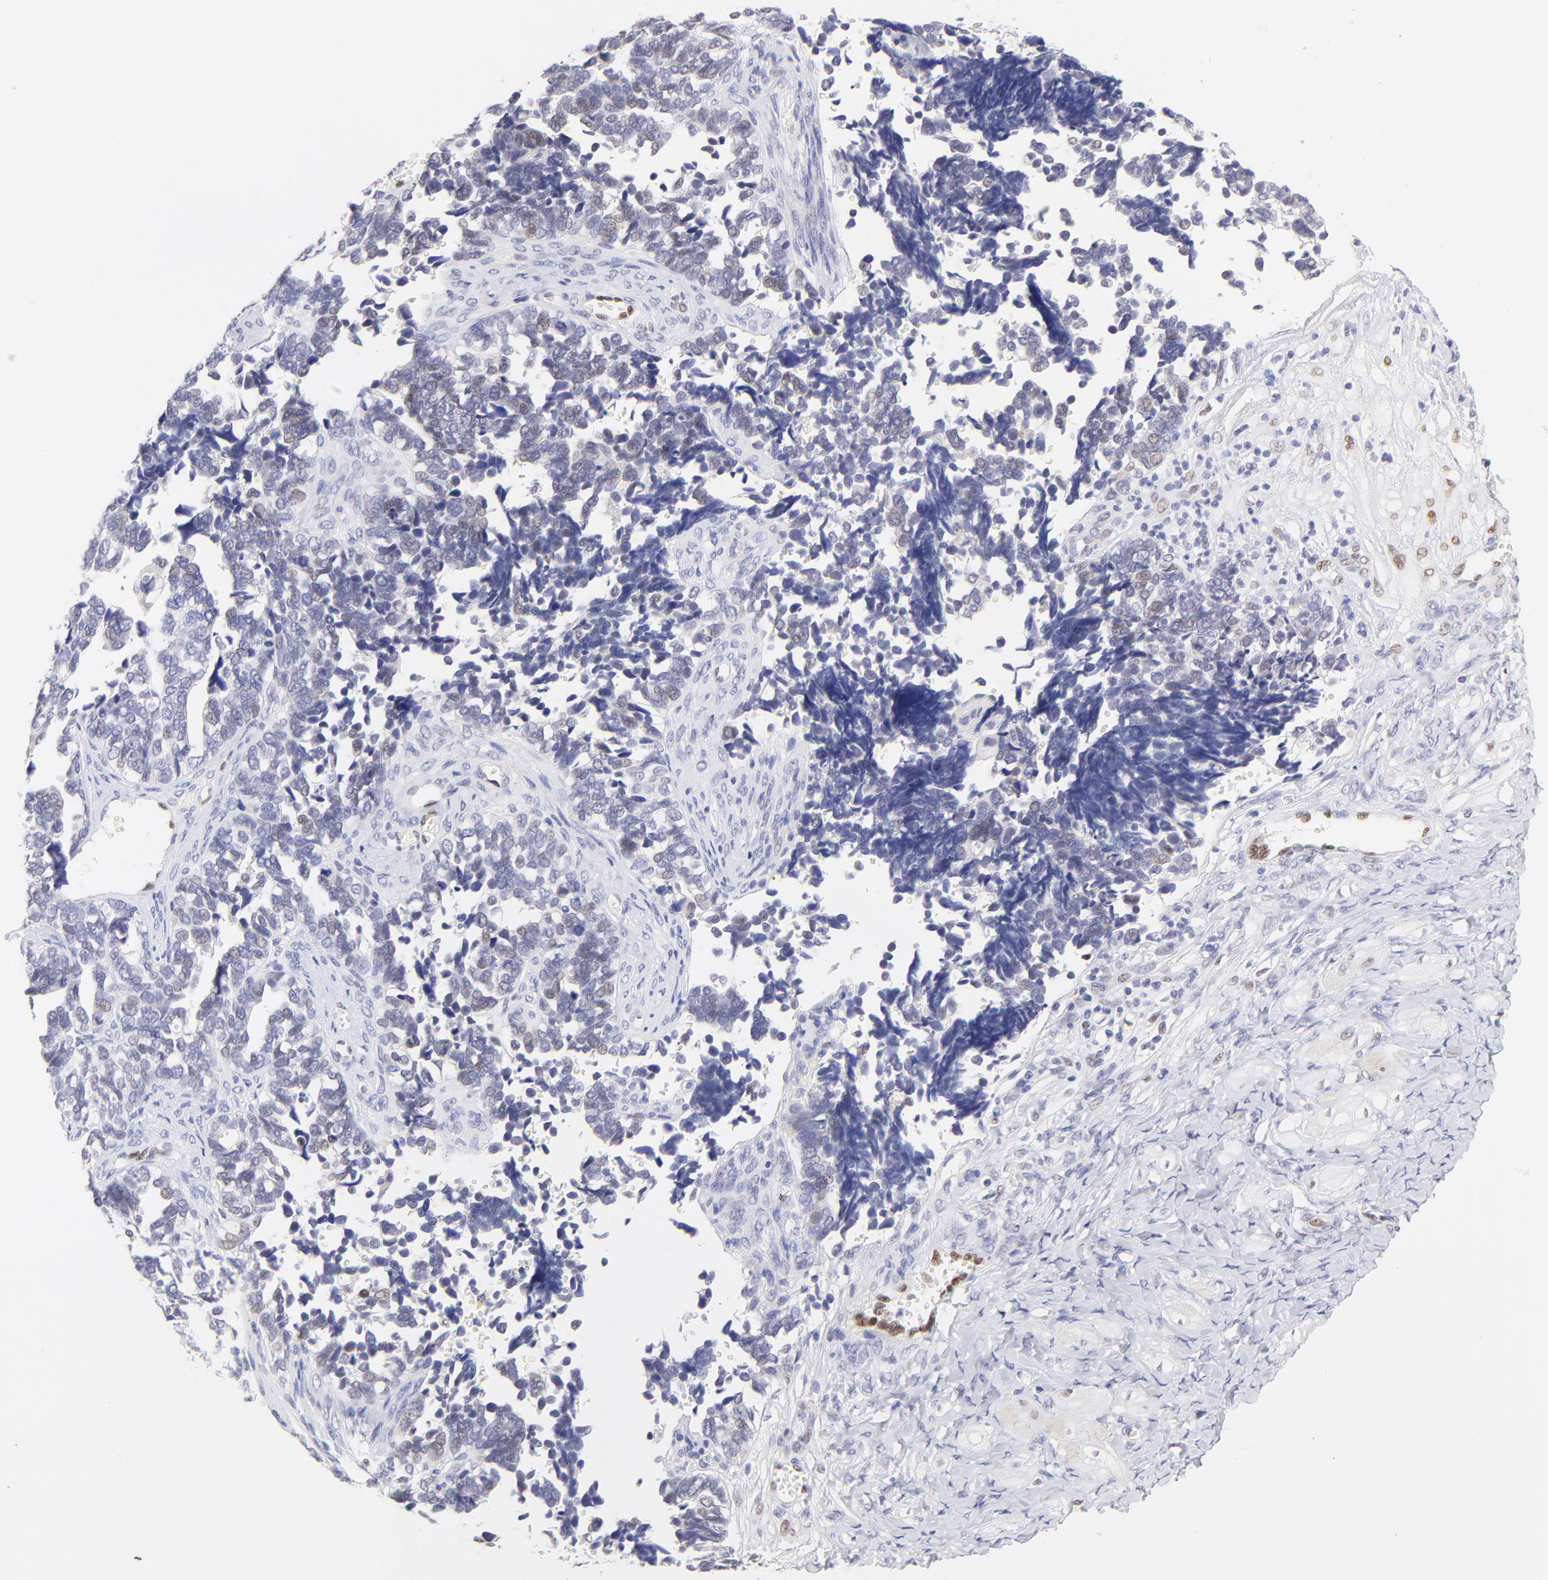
{"staining": {"intensity": "weak", "quantity": "<25%", "location": "nuclear"}, "tissue": "ovarian cancer", "cell_type": "Tumor cells", "image_type": "cancer", "snomed": [{"axis": "morphology", "description": "Cystadenocarcinoma, serous, NOS"}, {"axis": "topography", "description": "Ovary"}], "caption": "High magnification brightfield microscopy of serous cystadenocarcinoma (ovarian) stained with DAB (brown) and counterstained with hematoxylin (blue): tumor cells show no significant positivity.", "gene": "KLF4", "patient": {"sex": "female", "age": 77}}